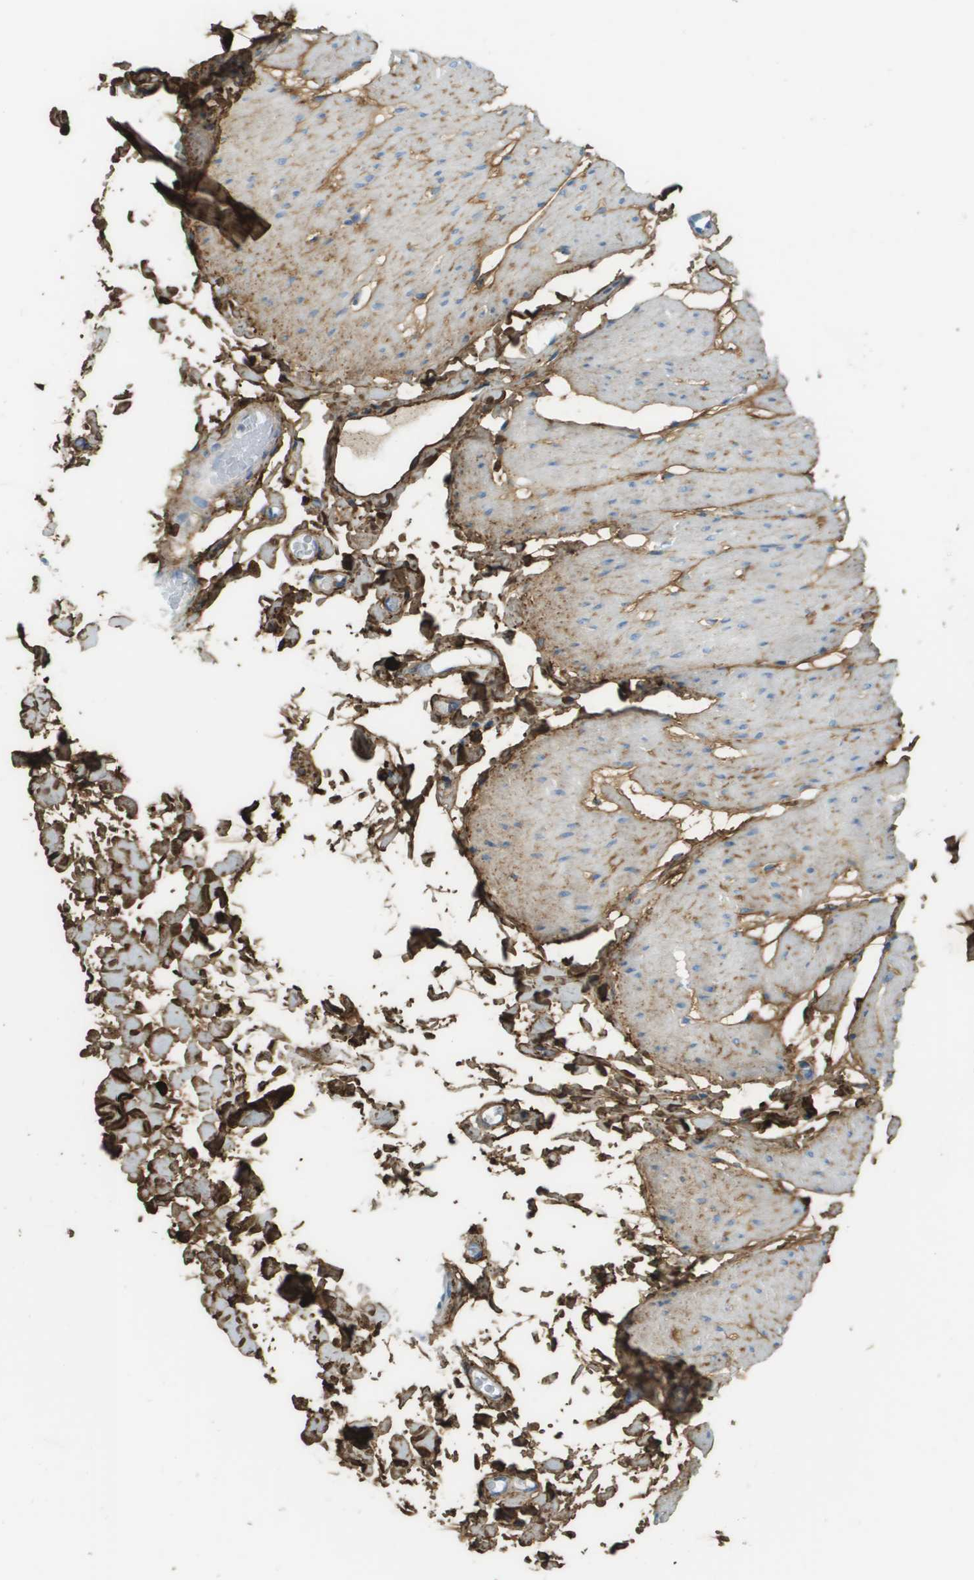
{"staining": {"intensity": "weak", "quantity": "<25%", "location": "cytoplasmic/membranous"}, "tissue": "smooth muscle", "cell_type": "Smooth muscle cells", "image_type": "normal", "snomed": [{"axis": "morphology", "description": "Normal tissue, NOS"}, {"axis": "topography", "description": "Smooth muscle"}, {"axis": "topography", "description": "Colon"}], "caption": "The micrograph shows no significant expression in smooth muscle cells of smooth muscle.", "gene": "DCN", "patient": {"sex": "male", "age": 67}}